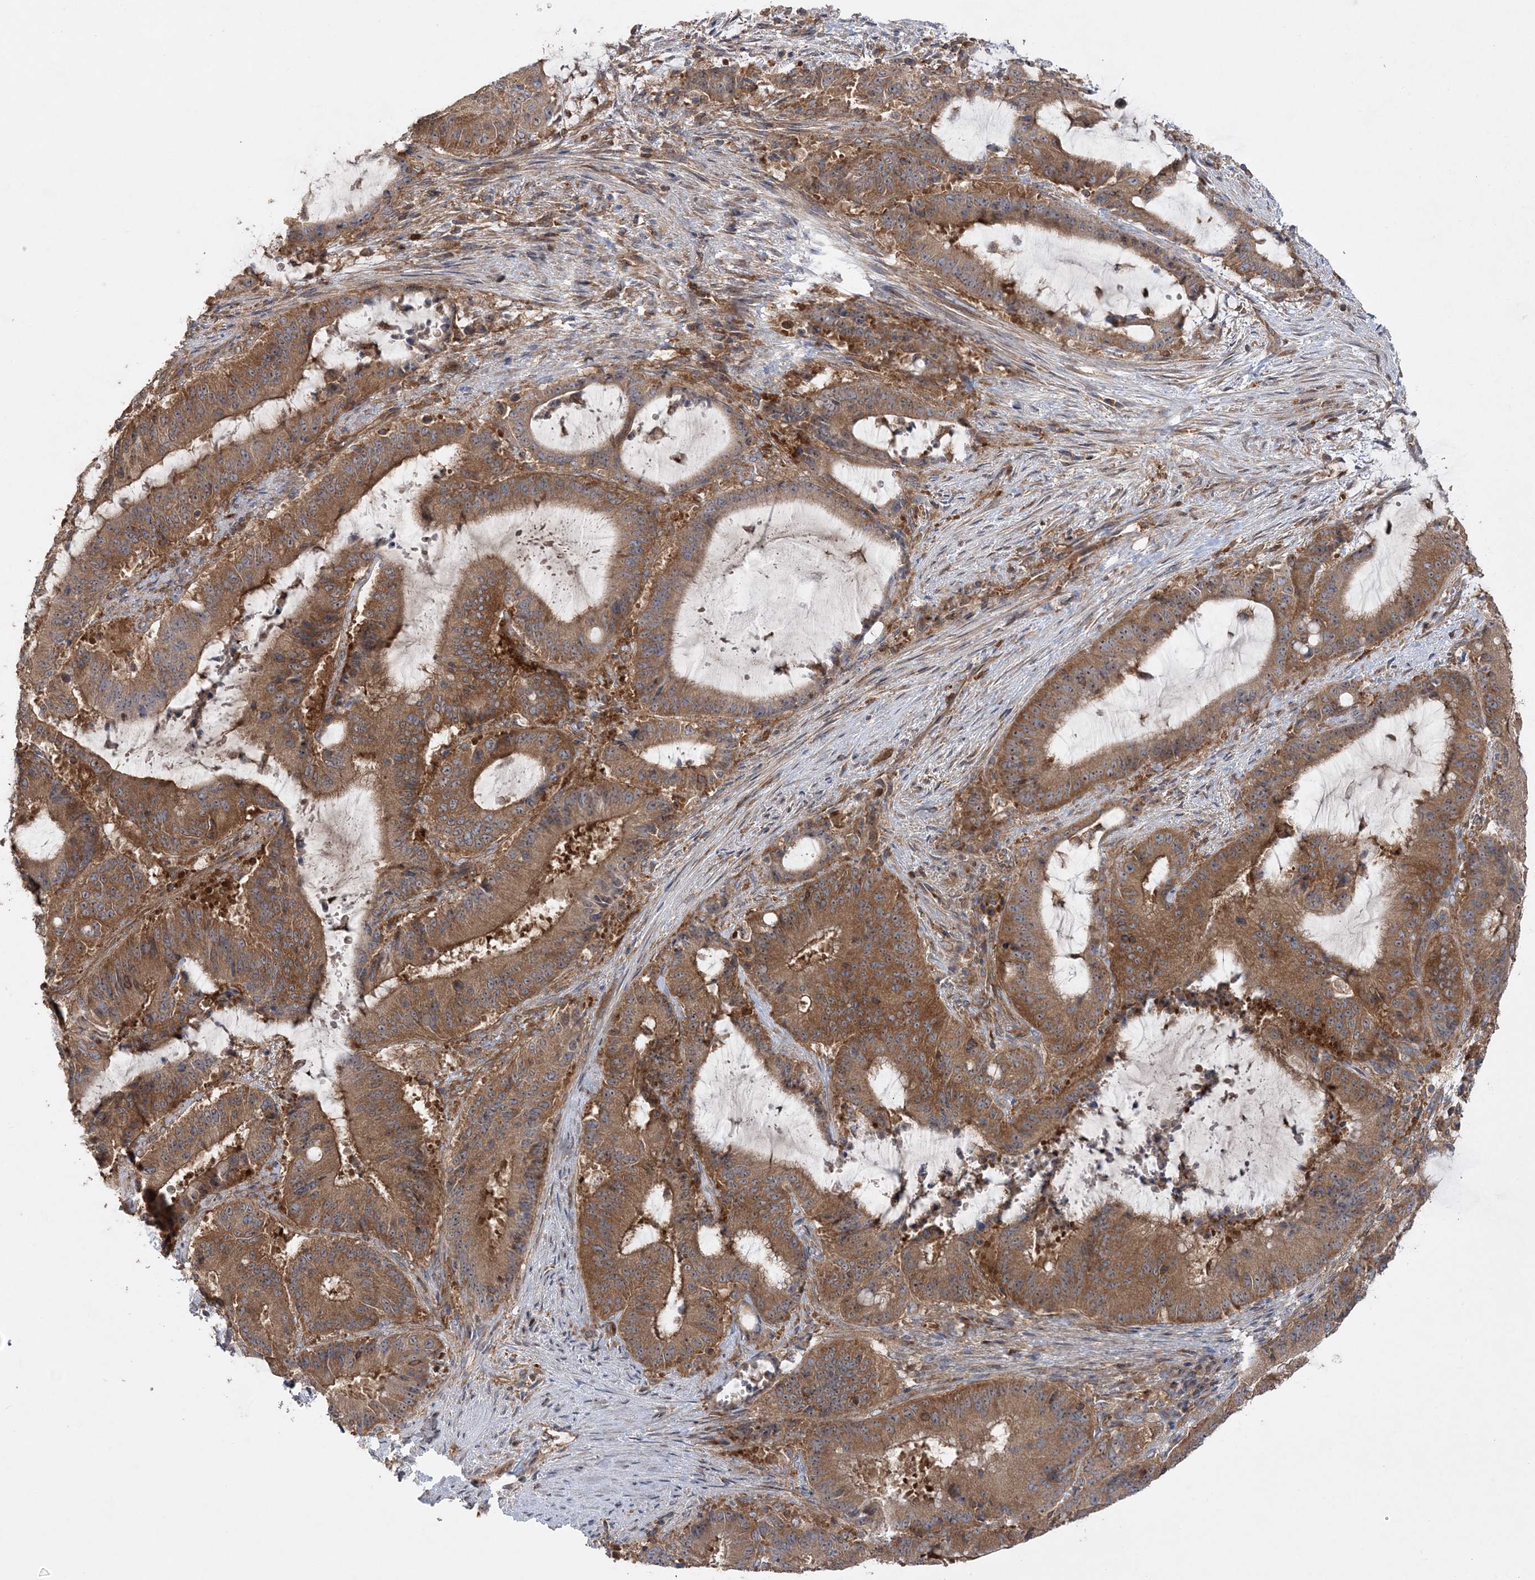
{"staining": {"intensity": "moderate", "quantity": ">75%", "location": "cytoplasmic/membranous"}, "tissue": "liver cancer", "cell_type": "Tumor cells", "image_type": "cancer", "snomed": [{"axis": "morphology", "description": "Normal tissue, NOS"}, {"axis": "morphology", "description": "Cholangiocarcinoma"}, {"axis": "topography", "description": "Liver"}, {"axis": "topography", "description": "Peripheral nerve tissue"}], "caption": "Protein staining of cholangiocarcinoma (liver) tissue demonstrates moderate cytoplasmic/membranous expression in approximately >75% of tumor cells.", "gene": "ACAP2", "patient": {"sex": "female", "age": 73}}